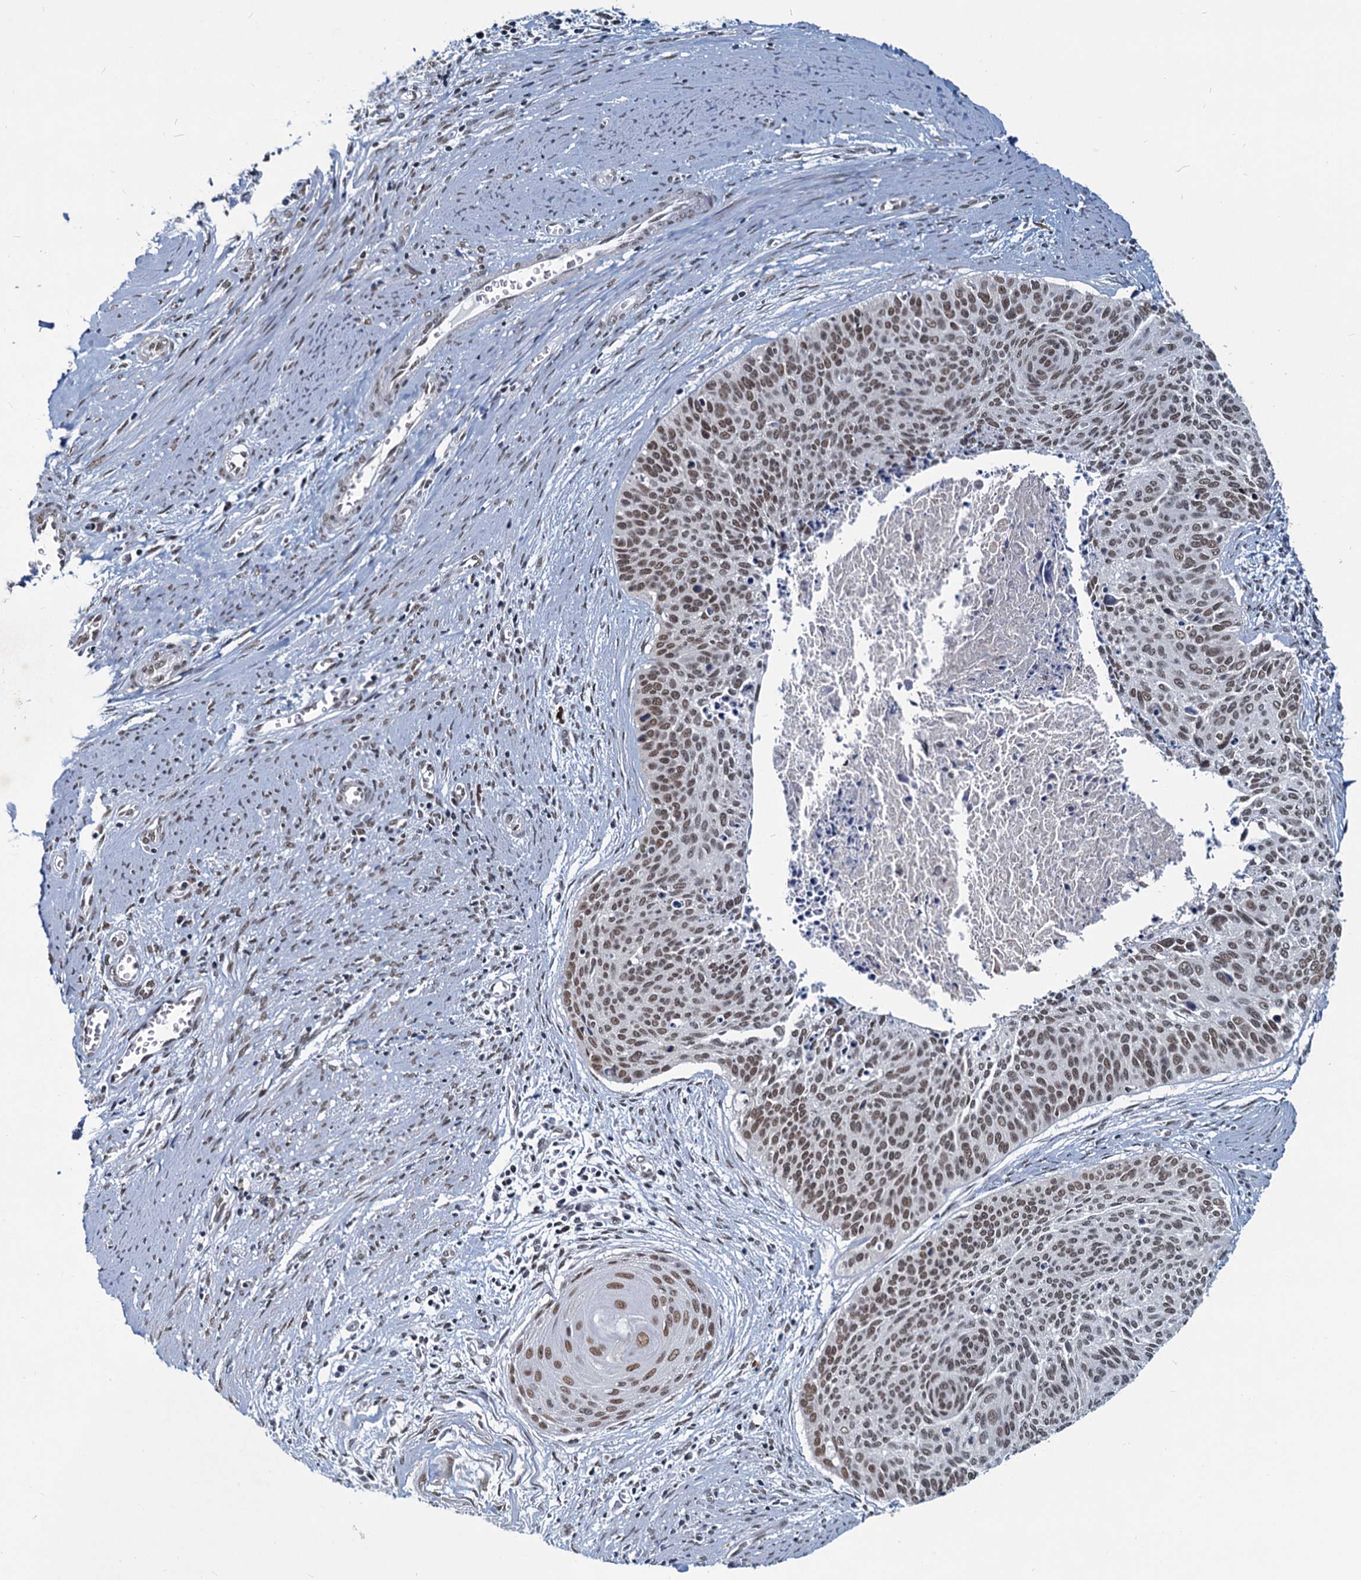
{"staining": {"intensity": "moderate", "quantity": ">75%", "location": "nuclear"}, "tissue": "cervical cancer", "cell_type": "Tumor cells", "image_type": "cancer", "snomed": [{"axis": "morphology", "description": "Squamous cell carcinoma, NOS"}, {"axis": "topography", "description": "Cervix"}], "caption": "Tumor cells reveal medium levels of moderate nuclear positivity in about >75% of cells in human cervical cancer (squamous cell carcinoma). Using DAB (3,3'-diaminobenzidine) (brown) and hematoxylin (blue) stains, captured at high magnification using brightfield microscopy.", "gene": "METTL14", "patient": {"sex": "female", "age": 55}}